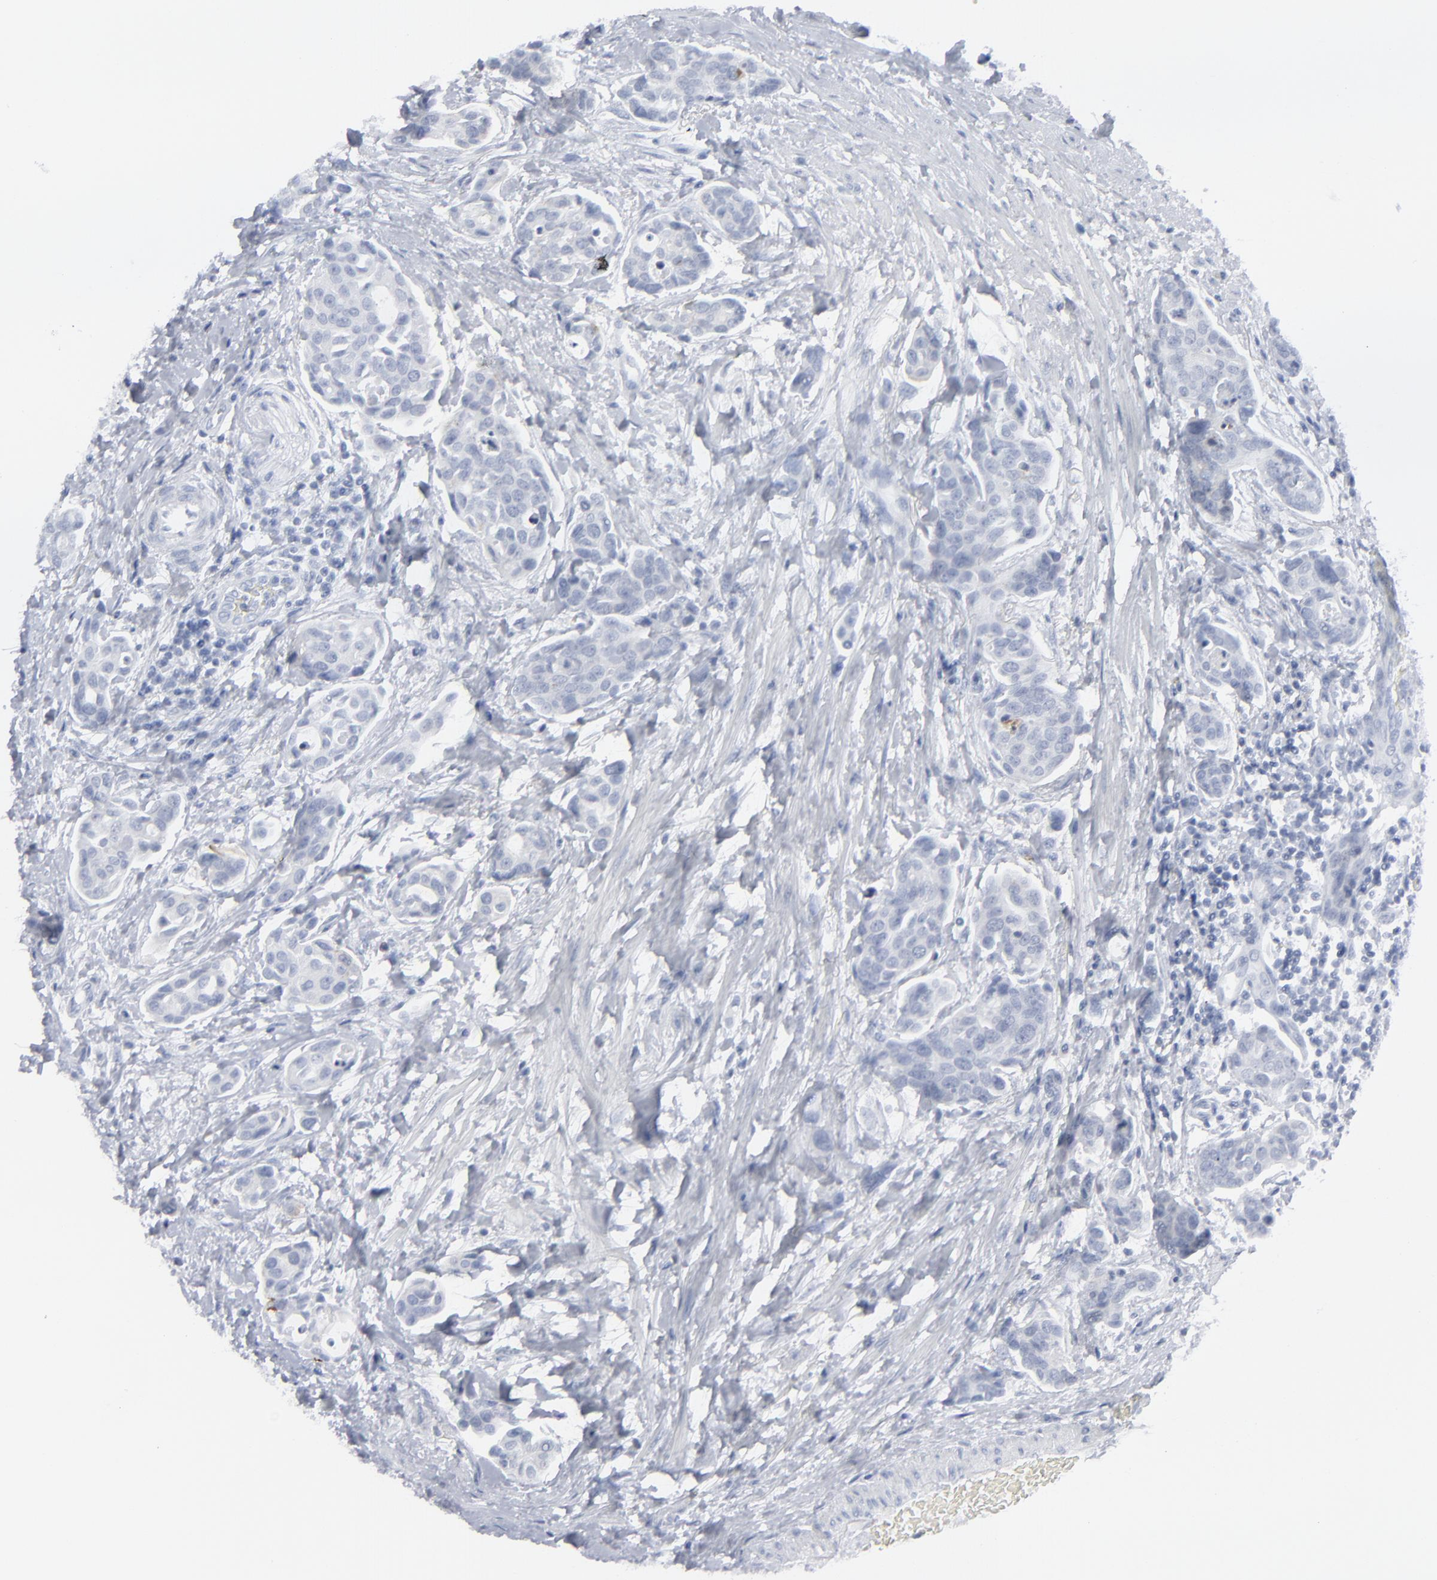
{"staining": {"intensity": "negative", "quantity": "none", "location": "none"}, "tissue": "urothelial cancer", "cell_type": "Tumor cells", "image_type": "cancer", "snomed": [{"axis": "morphology", "description": "Urothelial carcinoma, High grade"}, {"axis": "topography", "description": "Urinary bladder"}], "caption": "Photomicrograph shows no protein positivity in tumor cells of urothelial cancer tissue.", "gene": "MSLN", "patient": {"sex": "male", "age": 78}}